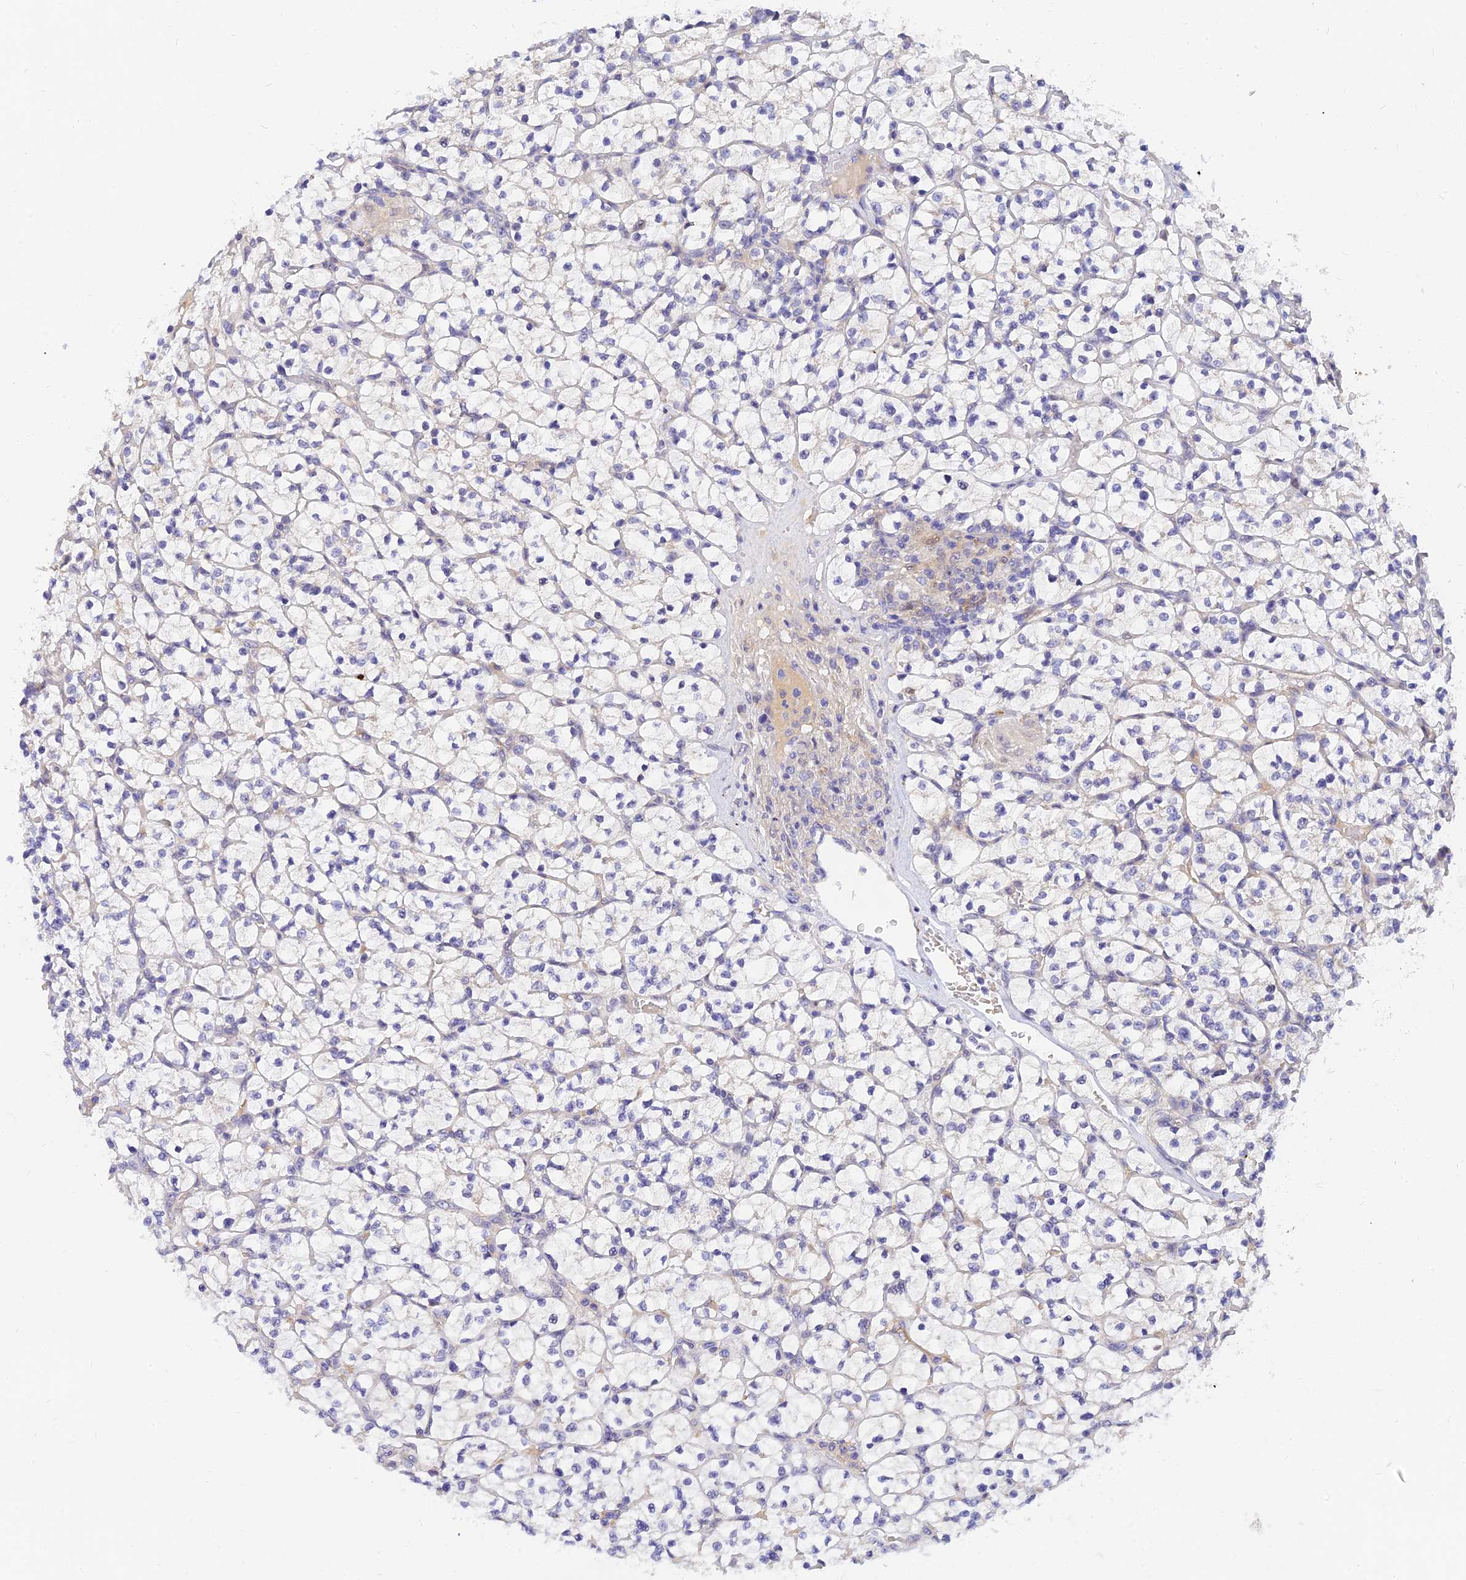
{"staining": {"intensity": "negative", "quantity": "none", "location": "none"}, "tissue": "renal cancer", "cell_type": "Tumor cells", "image_type": "cancer", "snomed": [{"axis": "morphology", "description": "Adenocarcinoma, NOS"}, {"axis": "topography", "description": "Kidney"}], "caption": "DAB (3,3'-diaminobenzidine) immunohistochemical staining of renal cancer (adenocarcinoma) displays no significant staining in tumor cells. (DAB (3,3'-diaminobenzidine) immunohistochemistry (IHC) visualized using brightfield microscopy, high magnification).", "gene": "ANKS4B", "patient": {"sex": "female", "age": 64}}